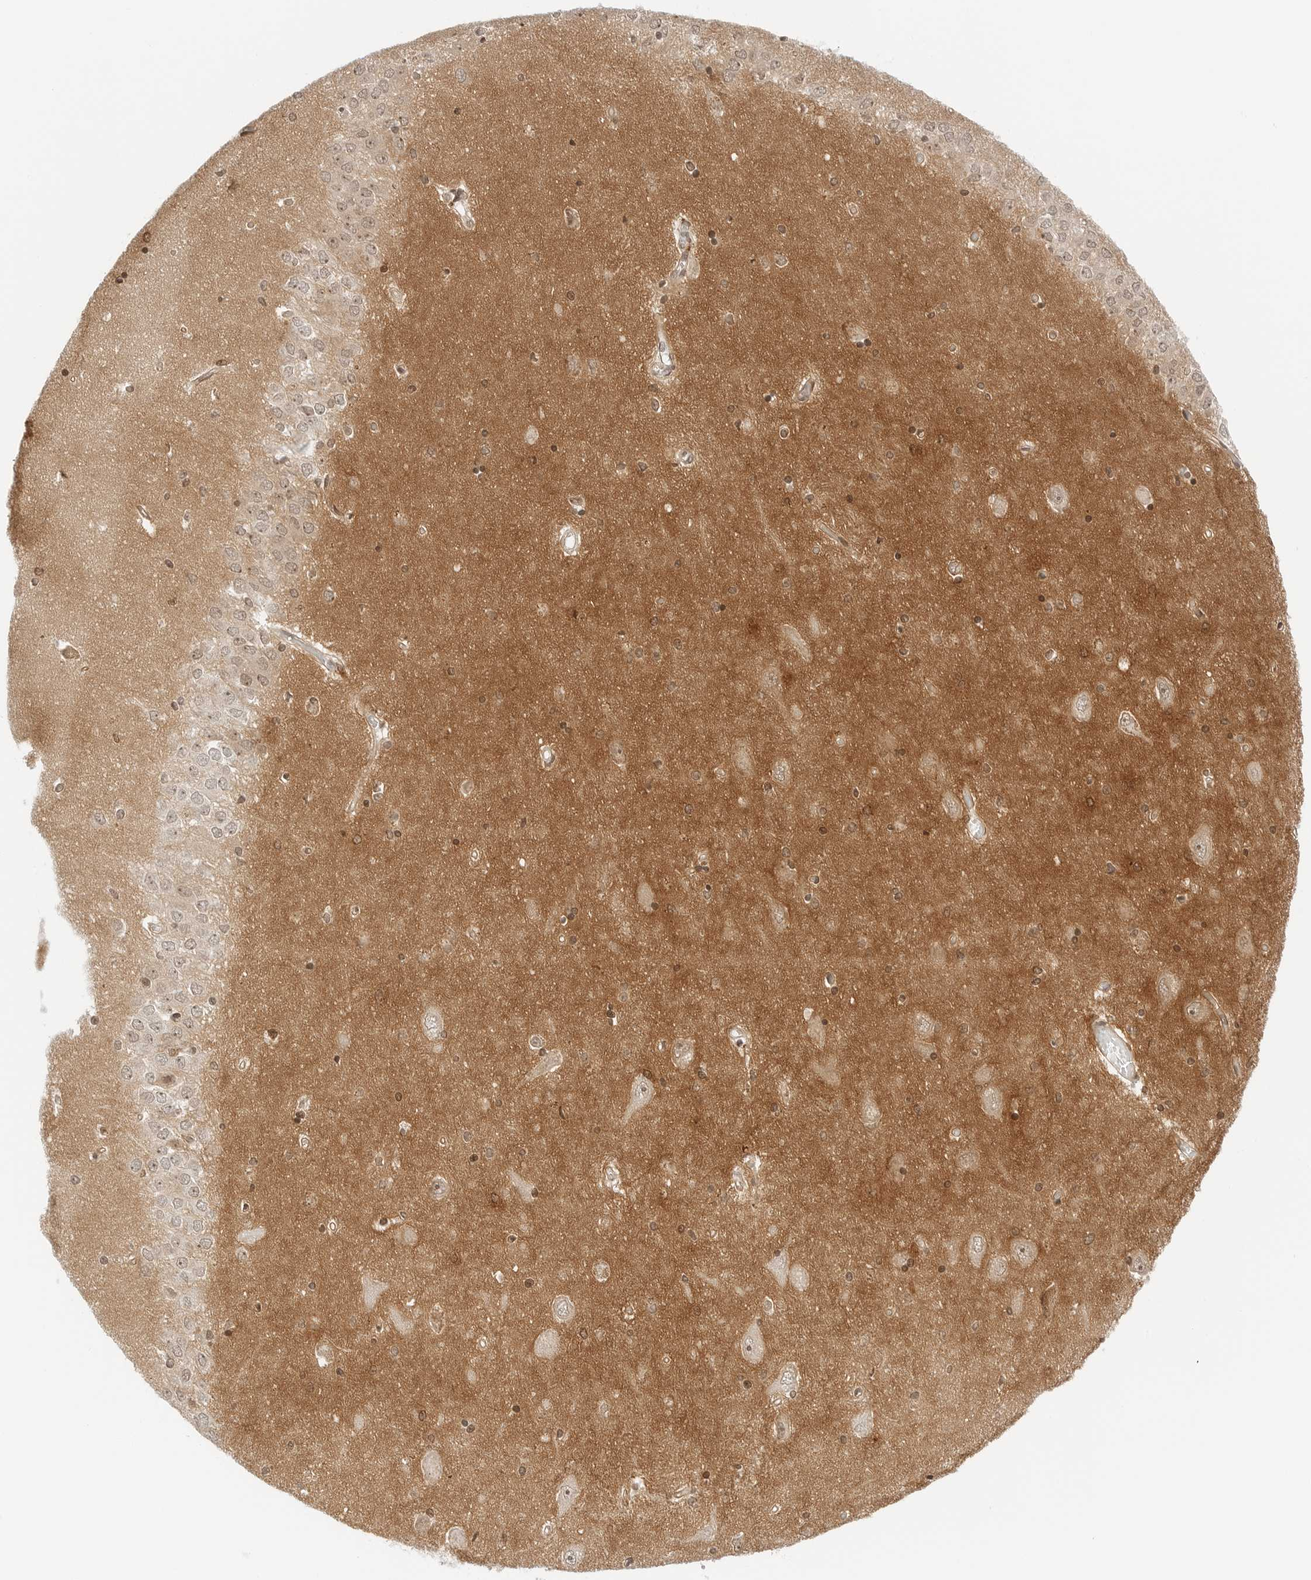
{"staining": {"intensity": "moderate", "quantity": "25%-75%", "location": "nuclear"}, "tissue": "hippocampus", "cell_type": "Glial cells", "image_type": "normal", "snomed": [{"axis": "morphology", "description": "Normal tissue, NOS"}, {"axis": "topography", "description": "Hippocampus"}], "caption": "An image showing moderate nuclear expression in about 25%-75% of glial cells in normal hippocampus, as visualized by brown immunohistochemical staining.", "gene": "NEO1", "patient": {"sex": "male", "age": 45}}